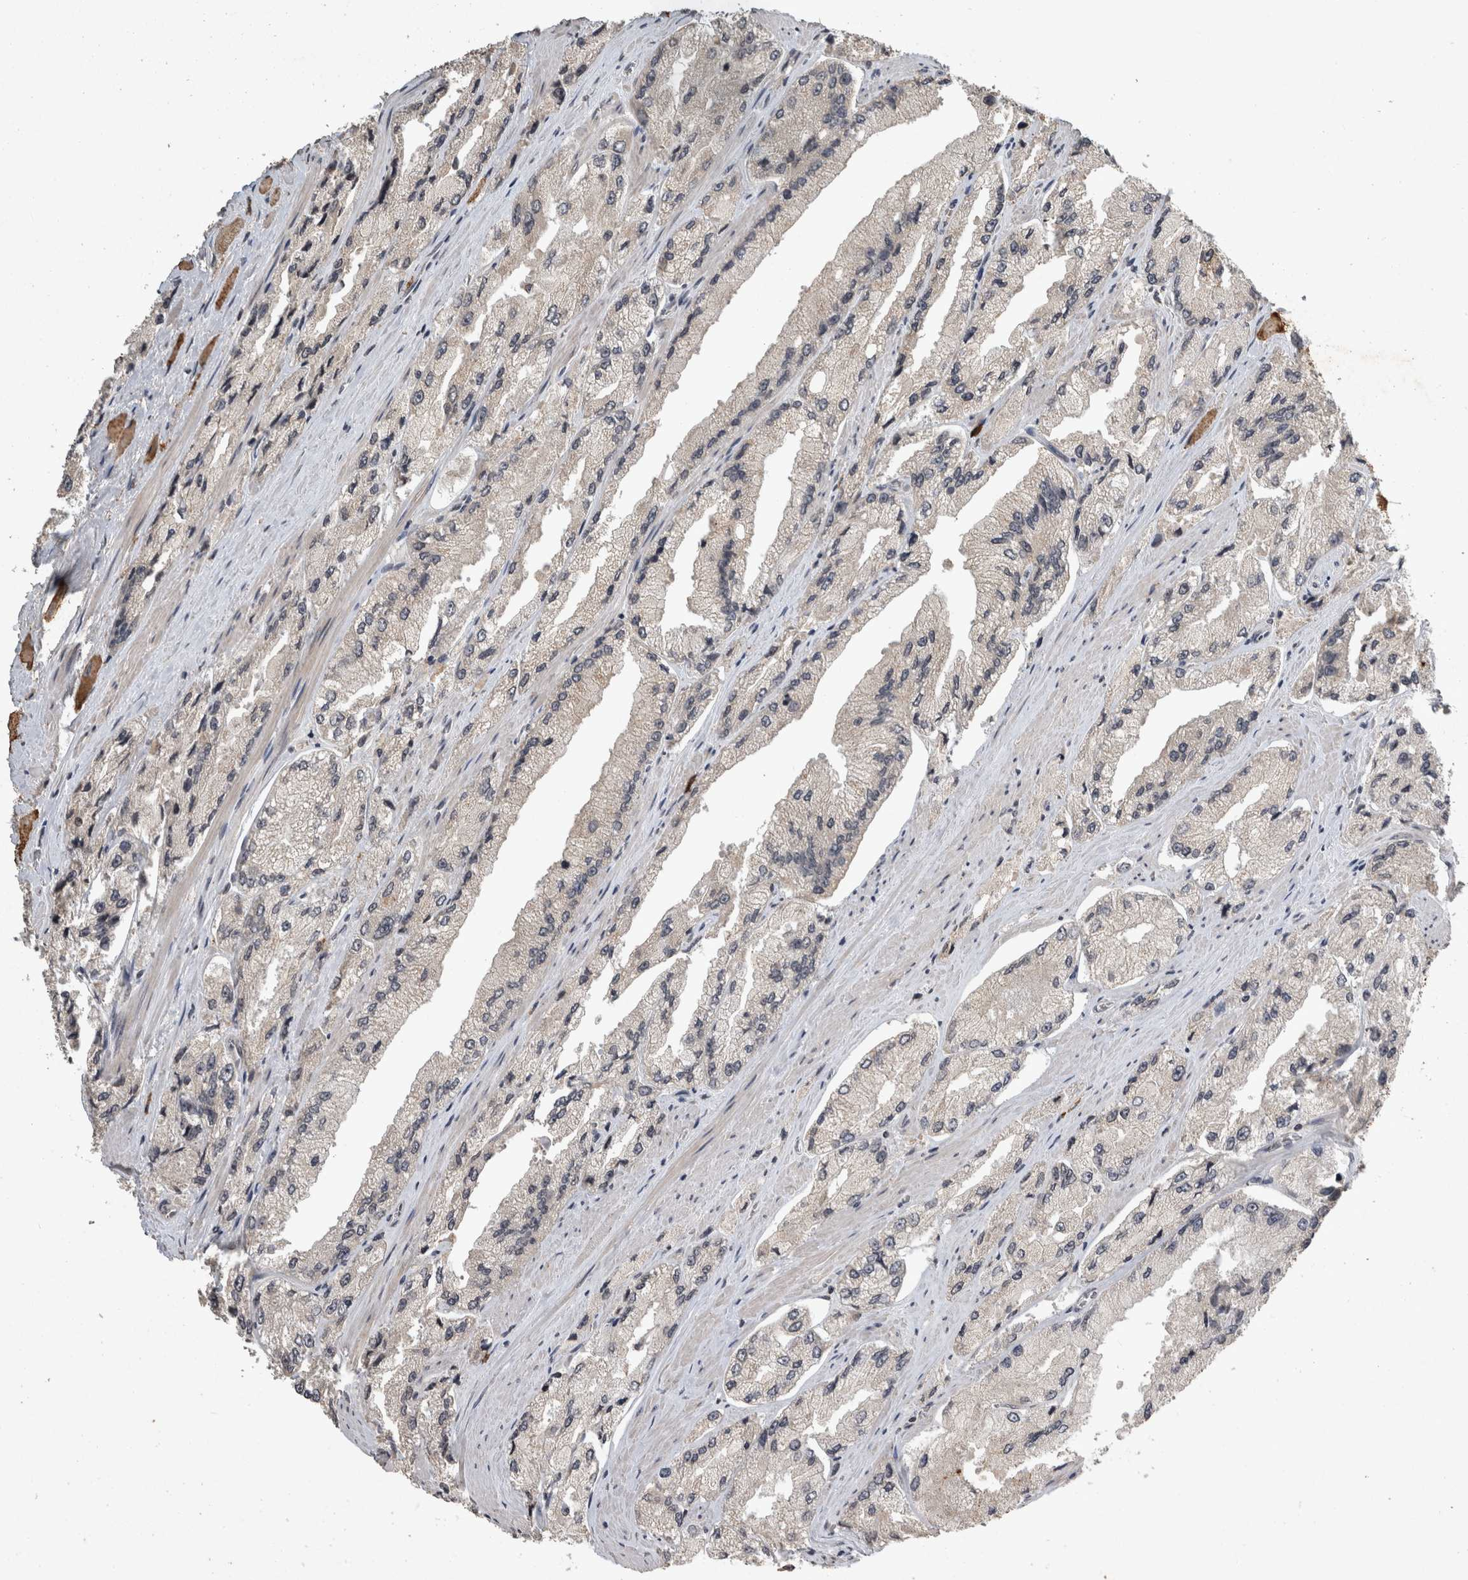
{"staining": {"intensity": "negative", "quantity": "none", "location": "none"}, "tissue": "prostate cancer", "cell_type": "Tumor cells", "image_type": "cancer", "snomed": [{"axis": "morphology", "description": "Adenocarcinoma, High grade"}, {"axis": "topography", "description": "Prostate"}], "caption": "An image of human prostate adenocarcinoma (high-grade) is negative for staining in tumor cells.", "gene": "HRK", "patient": {"sex": "male", "age": 58}}